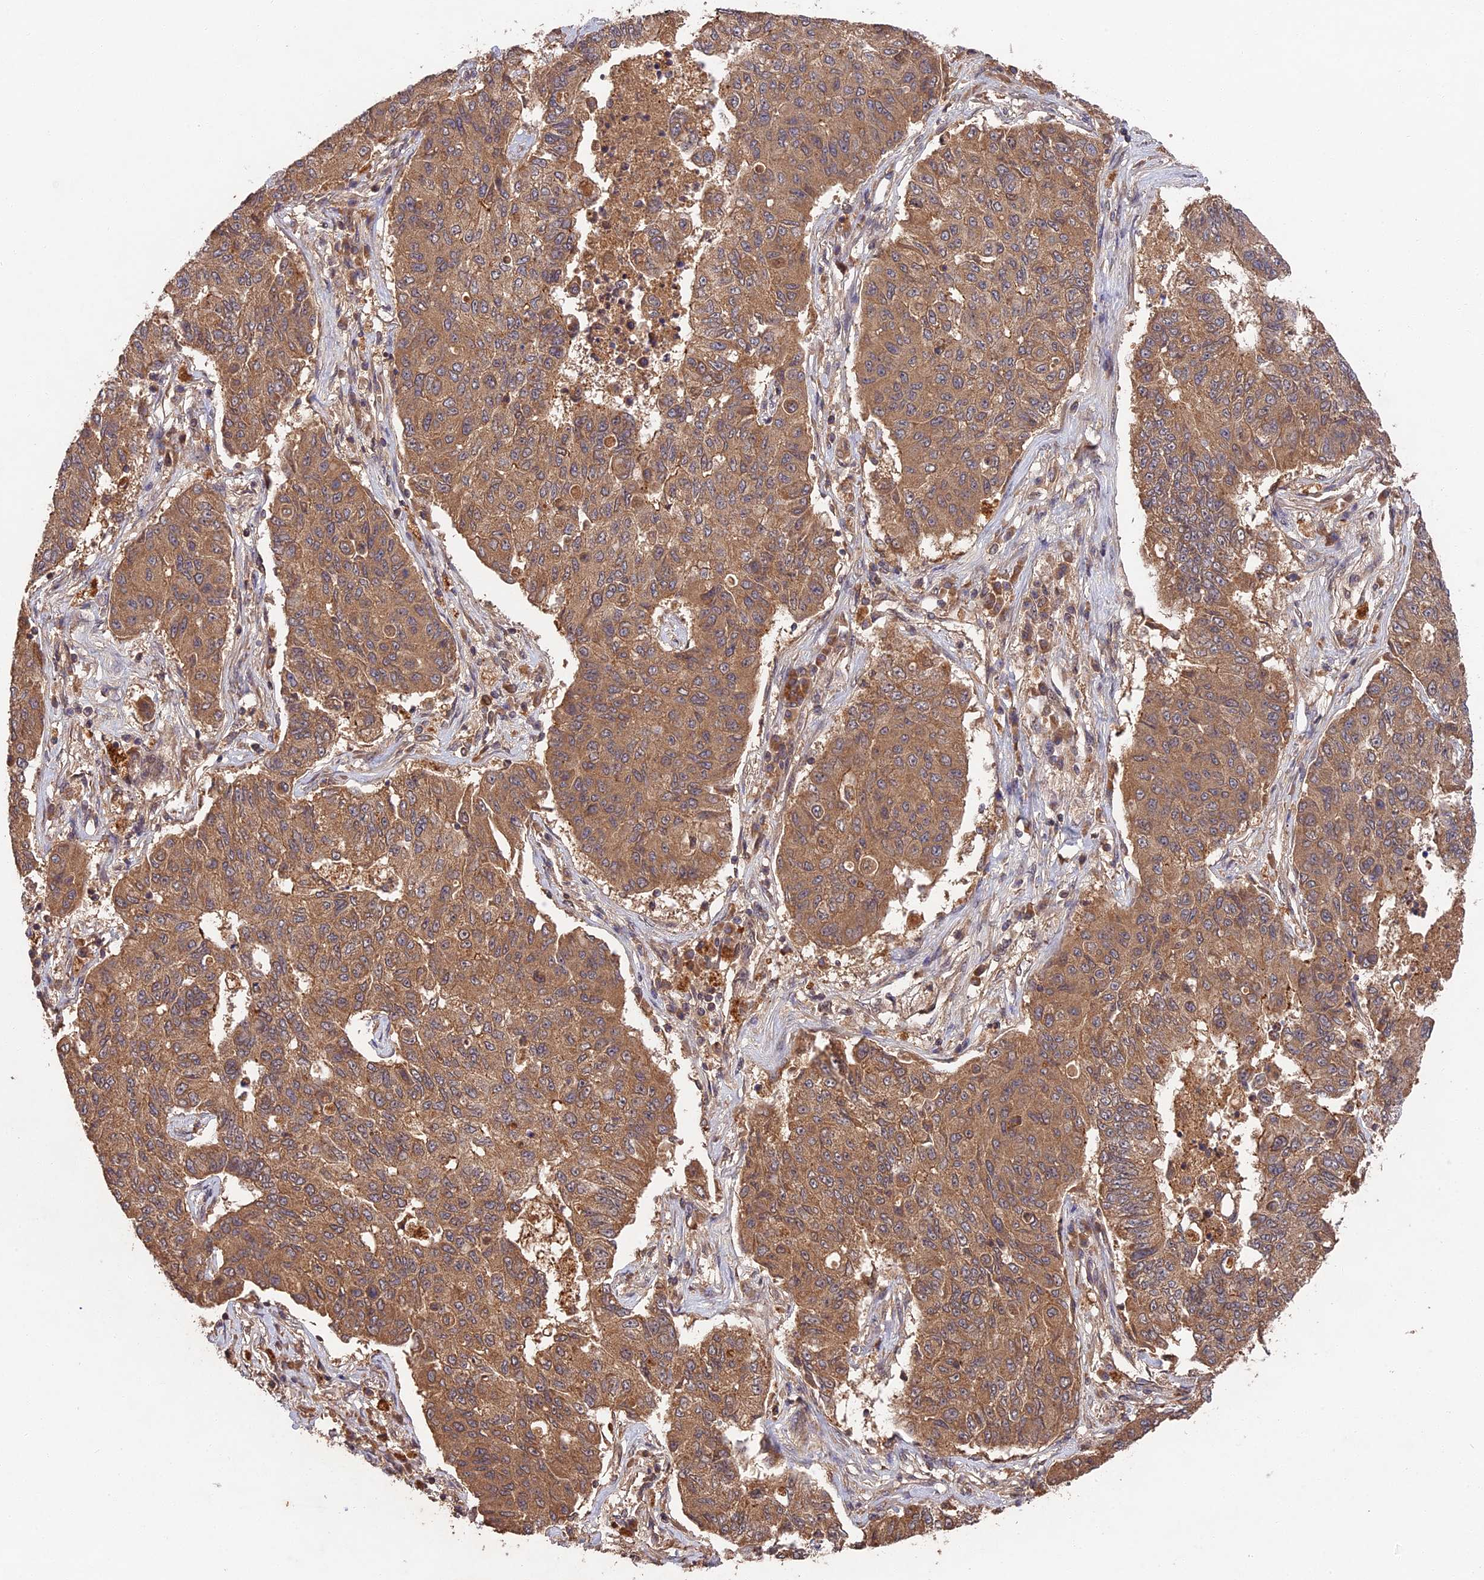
{"staining": {"intensity": "moderate", "quantity": ">75%", "location": "cytoplasmic/membranous"}, "tissue": "lung cancer", "cell_type": "Tumor cells", "image_type": "cancer", "snomed": [{"axis": "morphology", "description": "Squamous cell carcinoma, NOS"}, {"axis": "topography", "description": "Lung"}], "caption": "A brown stain shows moderate cytoplasmic/membranous positivity of a protein in lung squamous cell carcinoma tumor cells. Immunohistochemistry (ihc) stains the protein in brown and the nuclei are stained blue.", "gene": "CHAC1", "patient": {"sex": "male", "age": 74}}